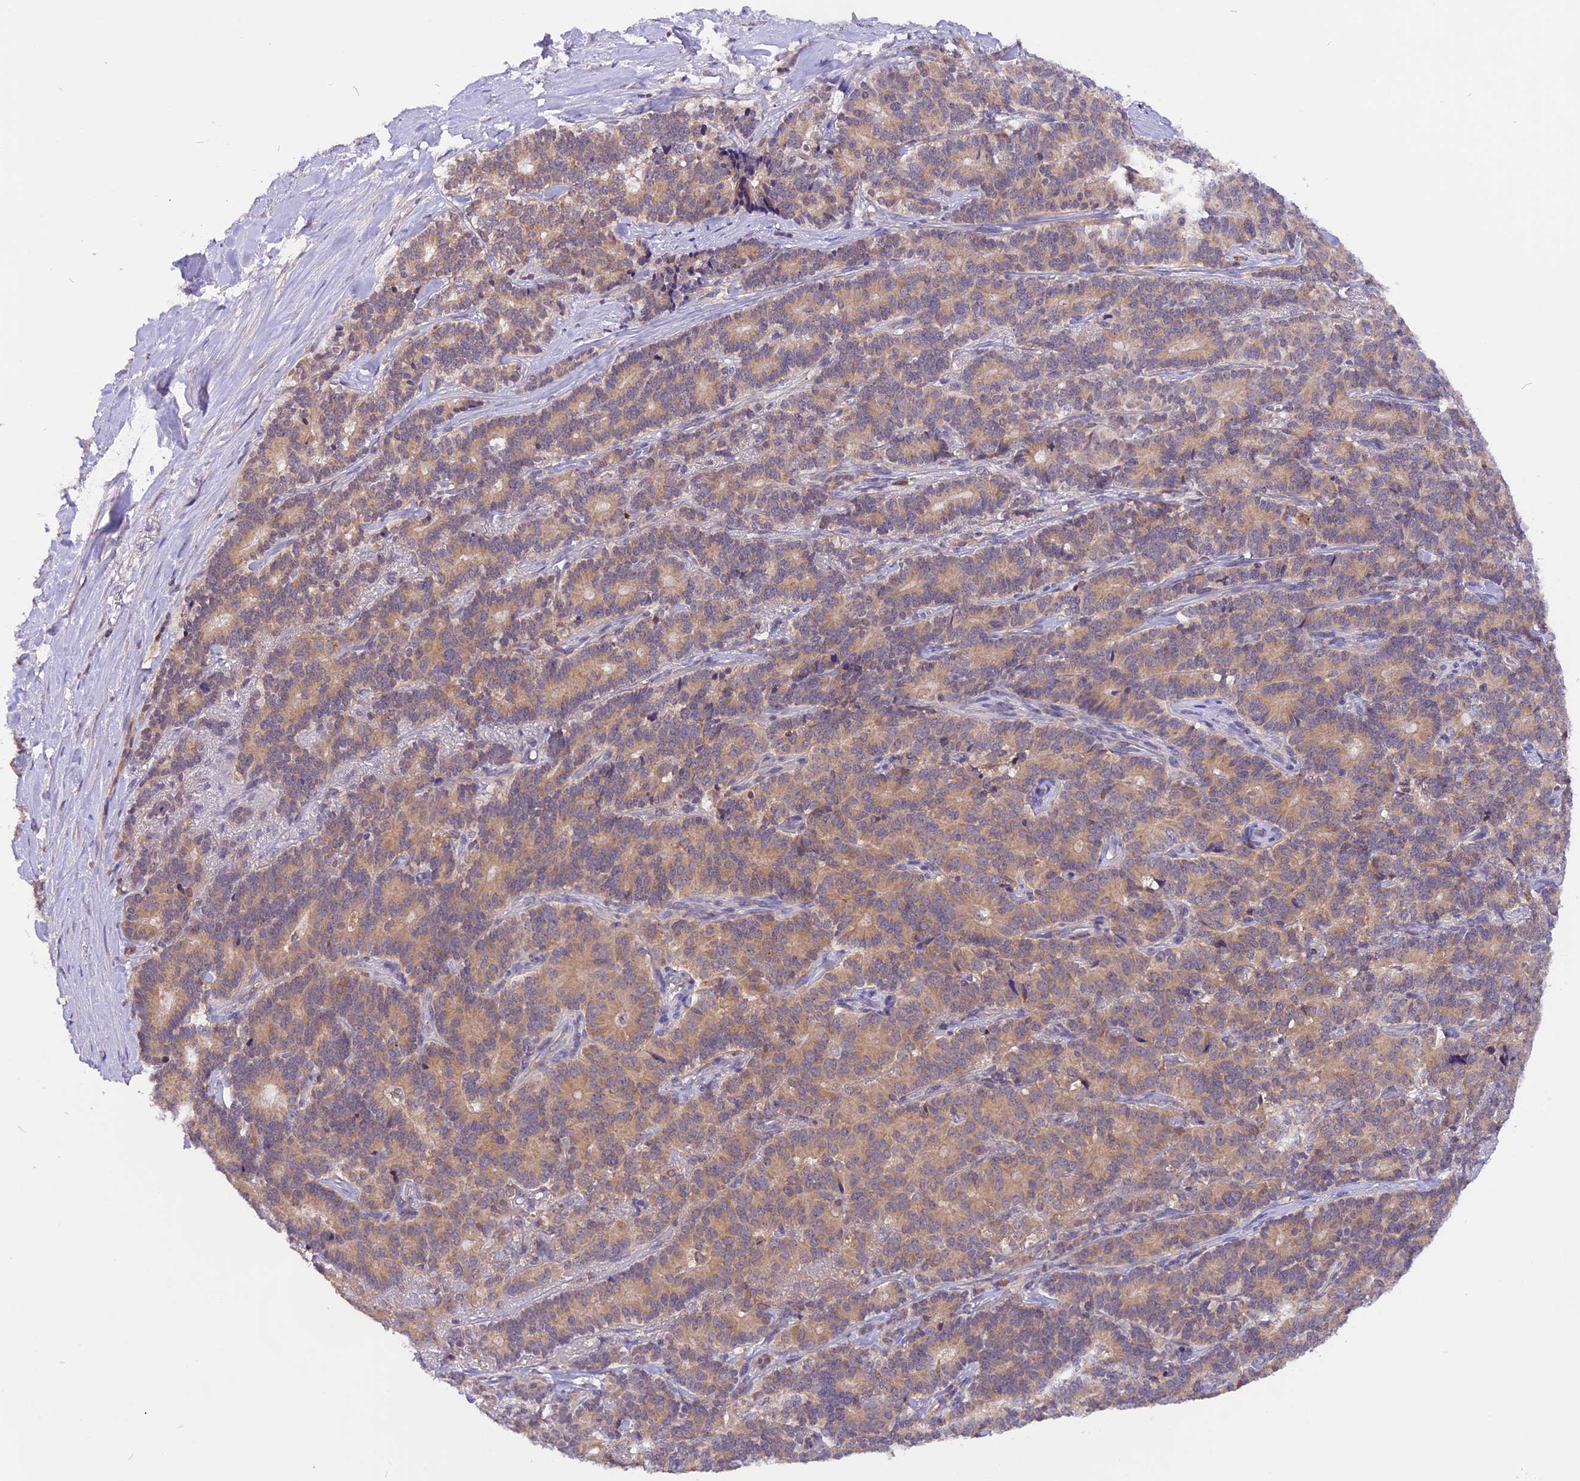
{"staining": {"intensity": "moderate", "quantity": ">75%", "location": "cytoplasmic/membranous"}, "tissue": "pancreatic cancer", "cell_type": "Tumor cells", "image_type": "cancer", "snomed": [{"axis": "morphology", "description": "Adenocarcinoma, NOS"}, {"axis": "topography", "description": "Pancreas"}], "caption": "Immunohistochemistry histopathology image of human pancreatic cancer stained for a protein (brown), which displays medium levels of moderate cytoplasmic/membranous positivity in approximately >75% of tumor cells.", "gene": "MARK4", "patient": {"sex": "female", "age": 74}}